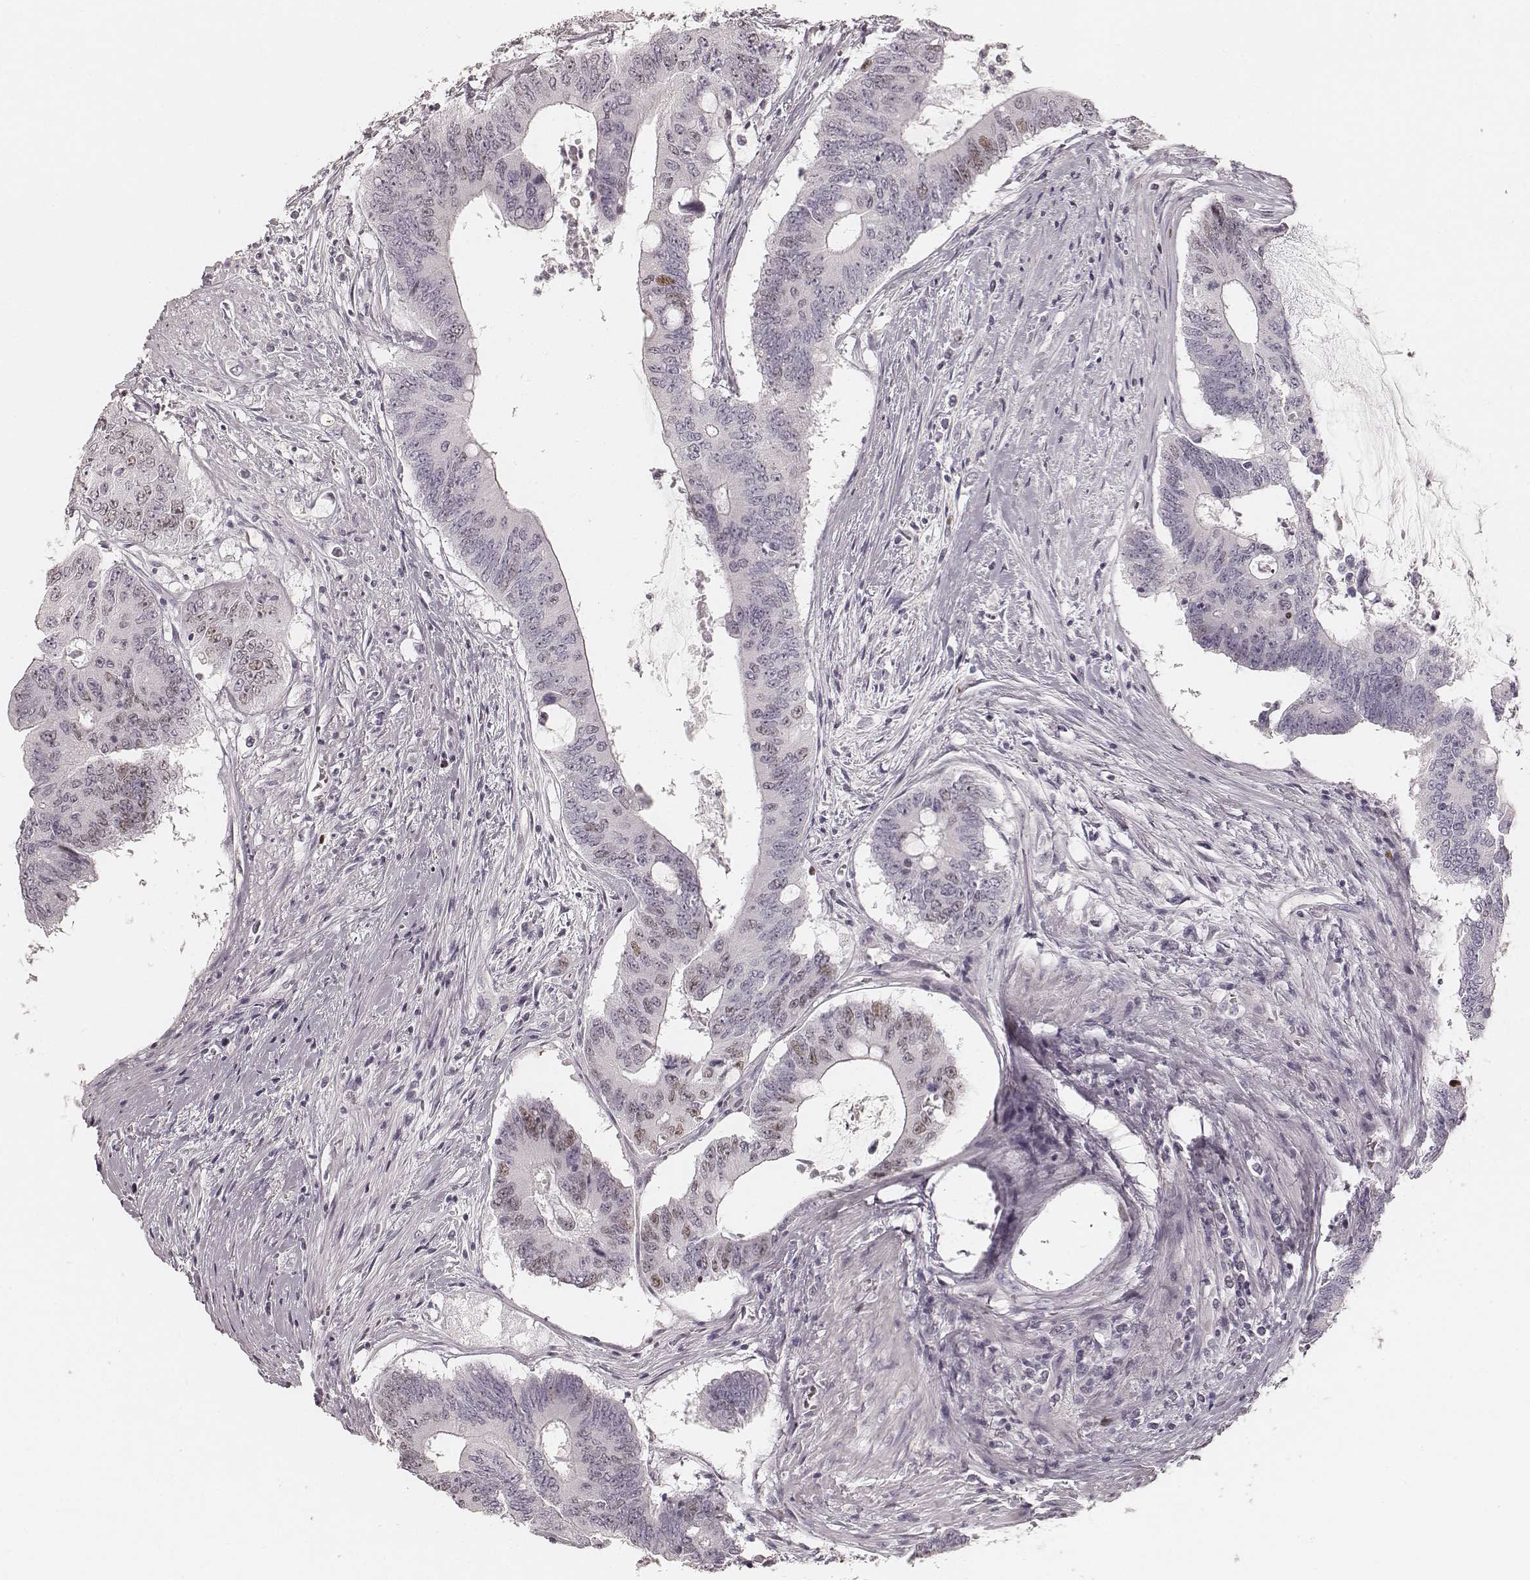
{"staining": {"intensity": "weak", "quantity": "<25%", "location": "nuclear"}, "tissue": "colorectal cancer", "cell_type": "Tumor cells", "image_type": "cancer", "snomed": [{"axis": "morphology", "description": "Adenocarcinoma, NOS"}, {"axis": "topography", "description": "Rectum"}], "caption": "Colorectal cancer was stained to show a protein in brown. There is no significant expression in tumor cells.", "gene": "TEX37", "patient": {"sex": "male", "age": 59}}